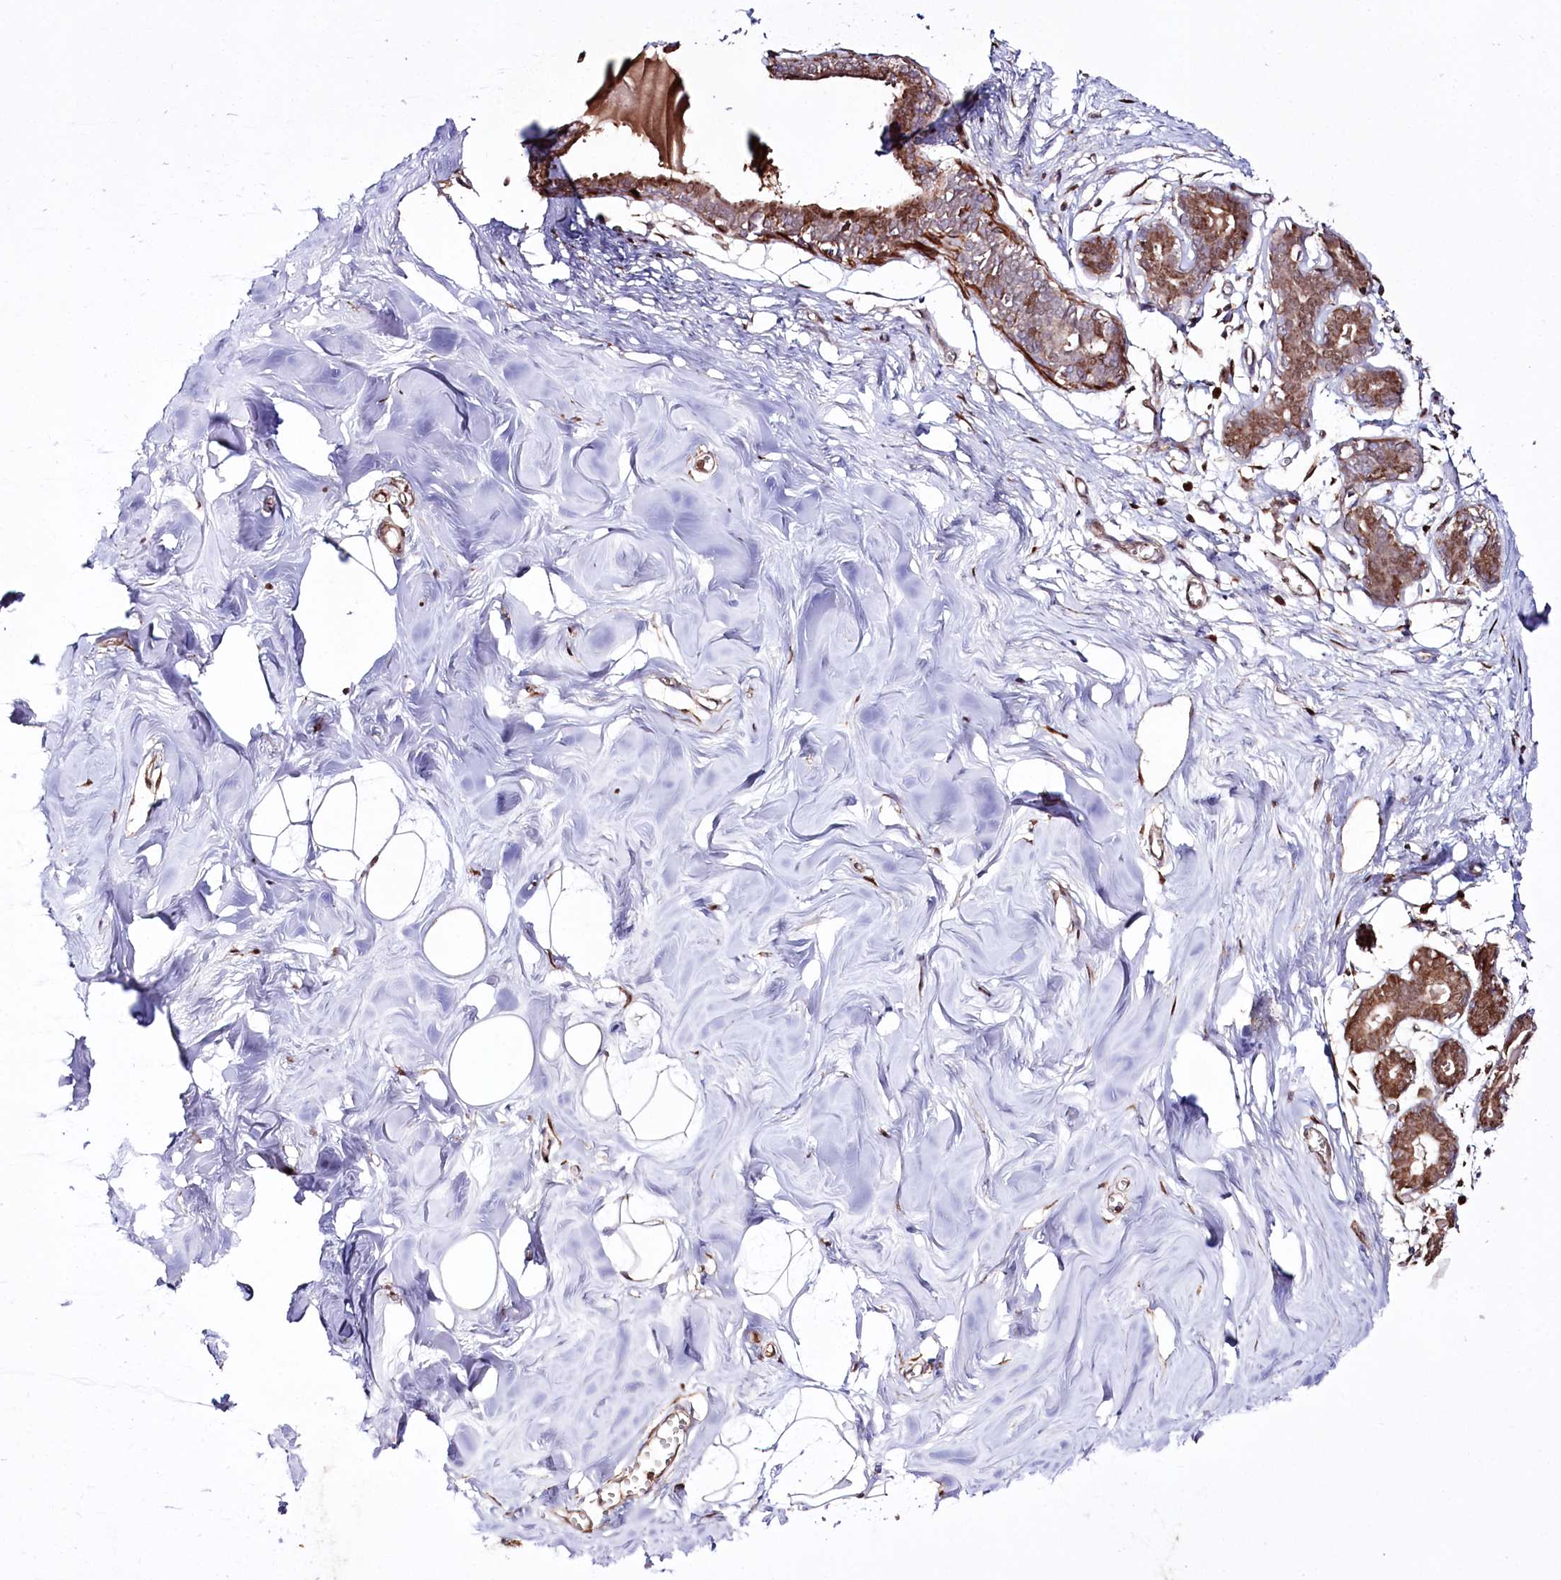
{"staining": {"intensity": "negative", "quantity": "none", "location": "none"}, "tissue": "breast", "cell_type": "Adipocytes", "image_type": "normal", "snomed": [{"axis": "morphology", "description": "Normal tissue, NOS"}, {"axis": "topography", "description": "Breast"}], "caption": "Protein analysis of normal breast displays no significant staining in adipocytes.", "gene": "REXO2", "patient": {"sex": "female", "age": 27}}